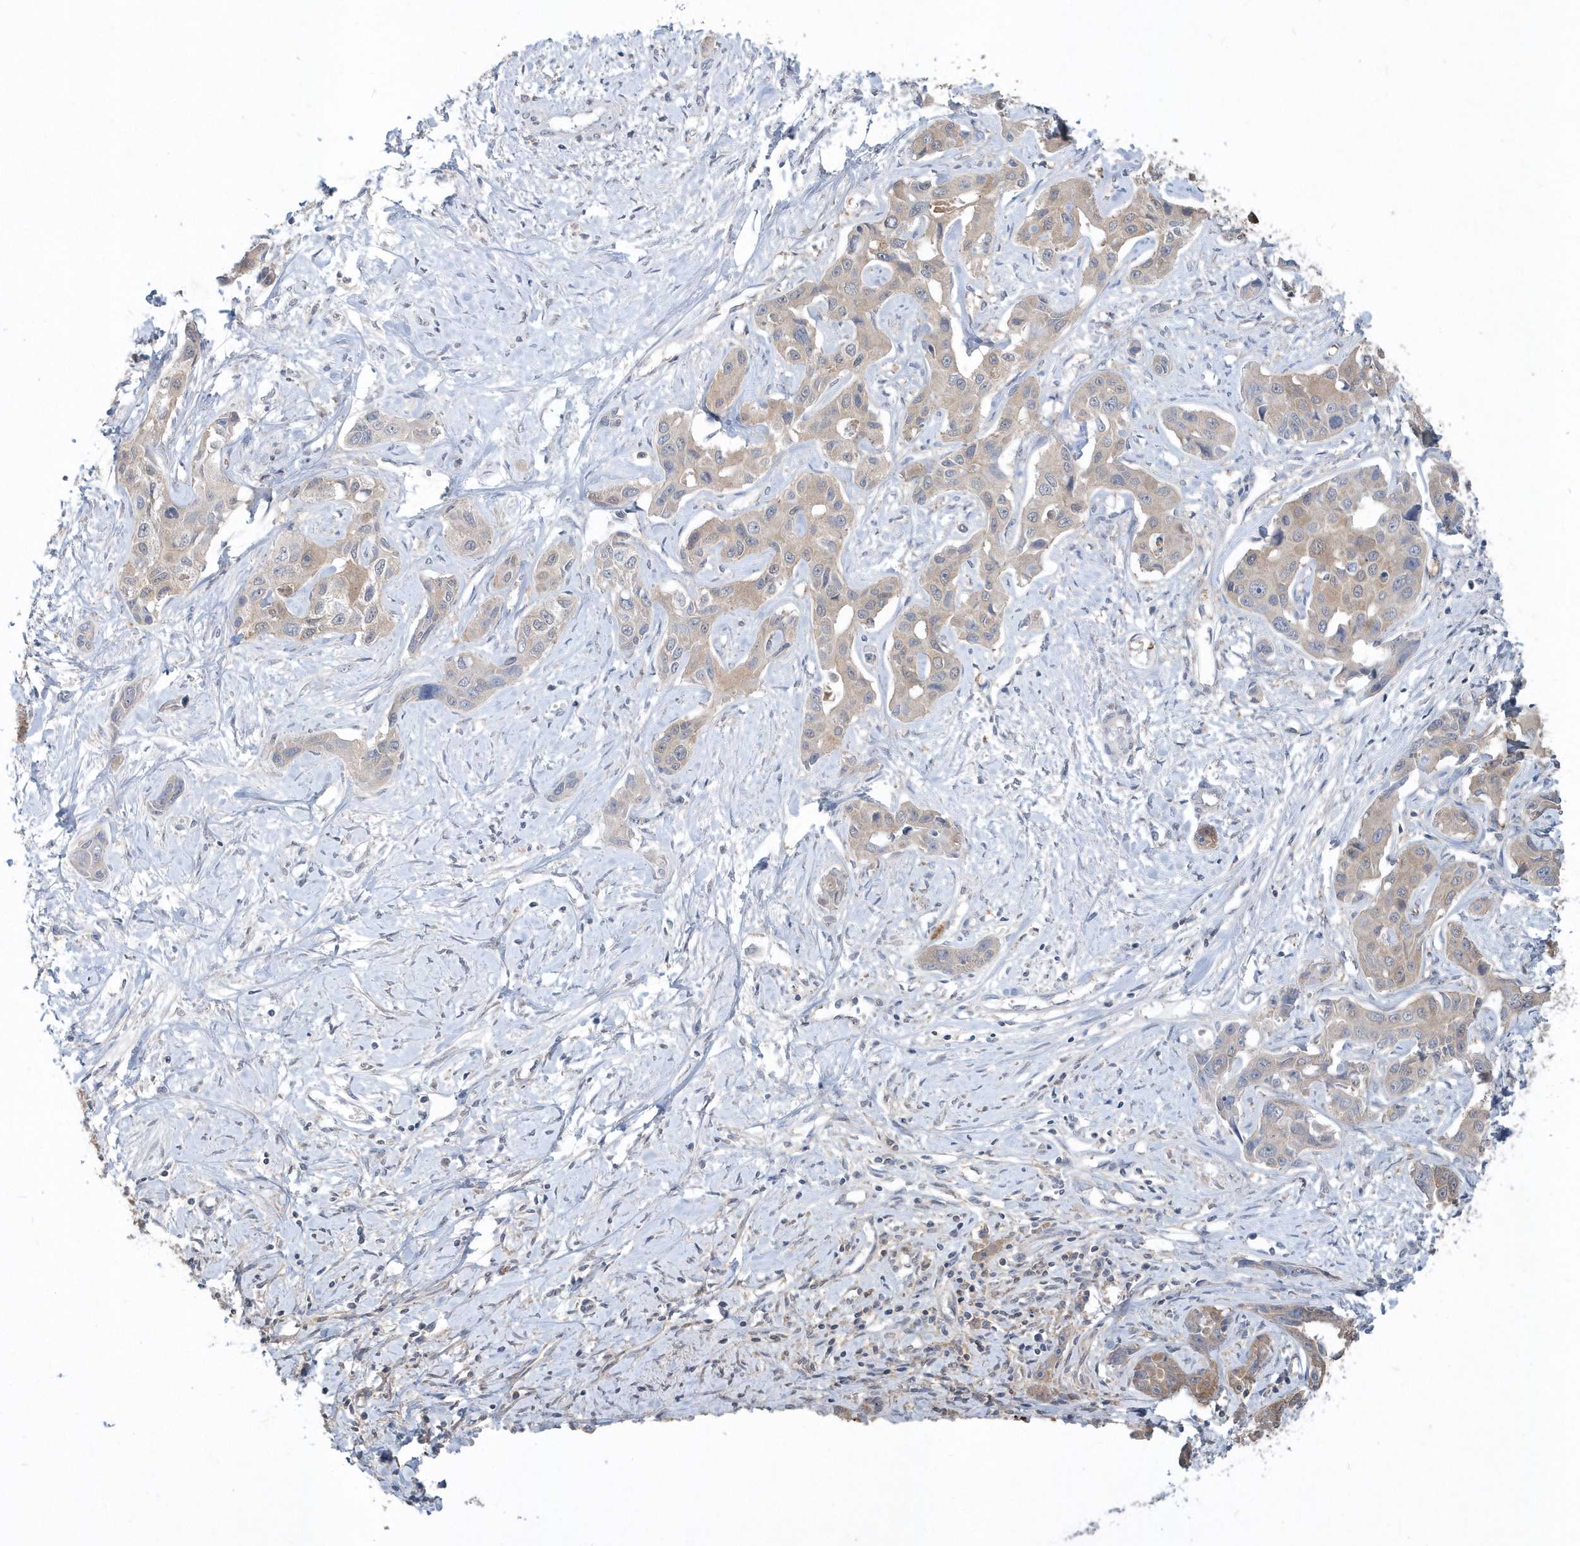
{"staining": {"intensity": "moderate", "quantity": ">75%", "location": "cytoplasmic/membranous"}, "tissue": "liver cancer", "cell_type": "Tumor cells", "image_type": "cancer", "snomed": [{"axis": "morphology", "description": "Cholangiocarcinoma"}, {"axis": "topography", "description": "Liver"}], "caption": "Human liver cholangiocarcinoma stained for a protein (brown) shows moderate cytoplasmic/membranous positive expression in about >75% of tumor cells.", "gene": "AKR7A2", "patient": {"sex": "male", "age": 59}}